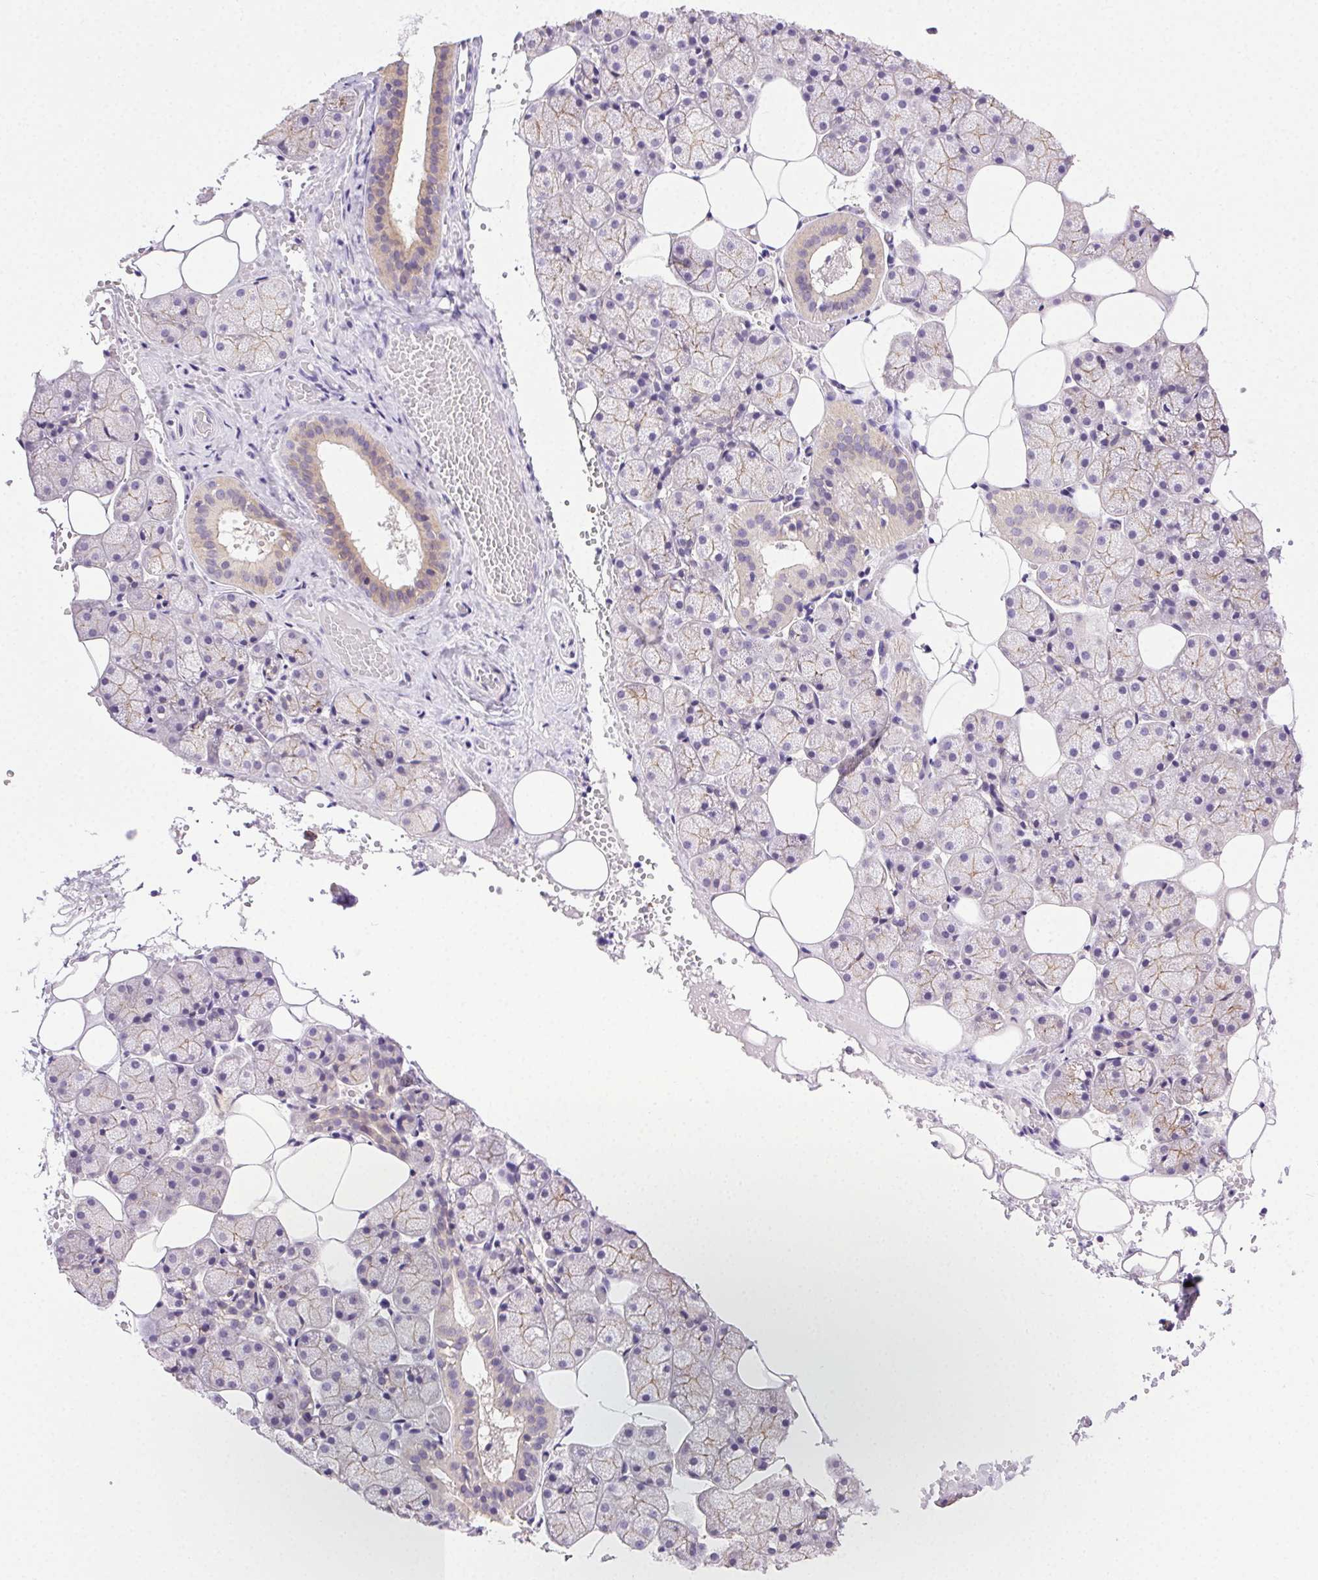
{"staining": {"intensity": "weak", "quantity": "25%-75%", "location": "cytoplasmic/membranous"}, "tissue": "salivary gland", "cell_type": "Glandular cells", "image_type": "normal", "snomed": [{"axis": "morphology", "description": "Normal tissue, NOS"}, {"axis": "topography", "description": "Salivary gland"}], "caption": "High-magnification brightfield microscopy of unremarkable salivary gland stained with DAB (brown) and counterstained with hematoxylin (blue). glandular cells exhibit weak cytoplasmic/membranous positivity is present in approximately25%-75% of cells. Nuclei are stained in blue.", "gene": "CLDN10", "patient": {"sex": "male", "age": 38}}